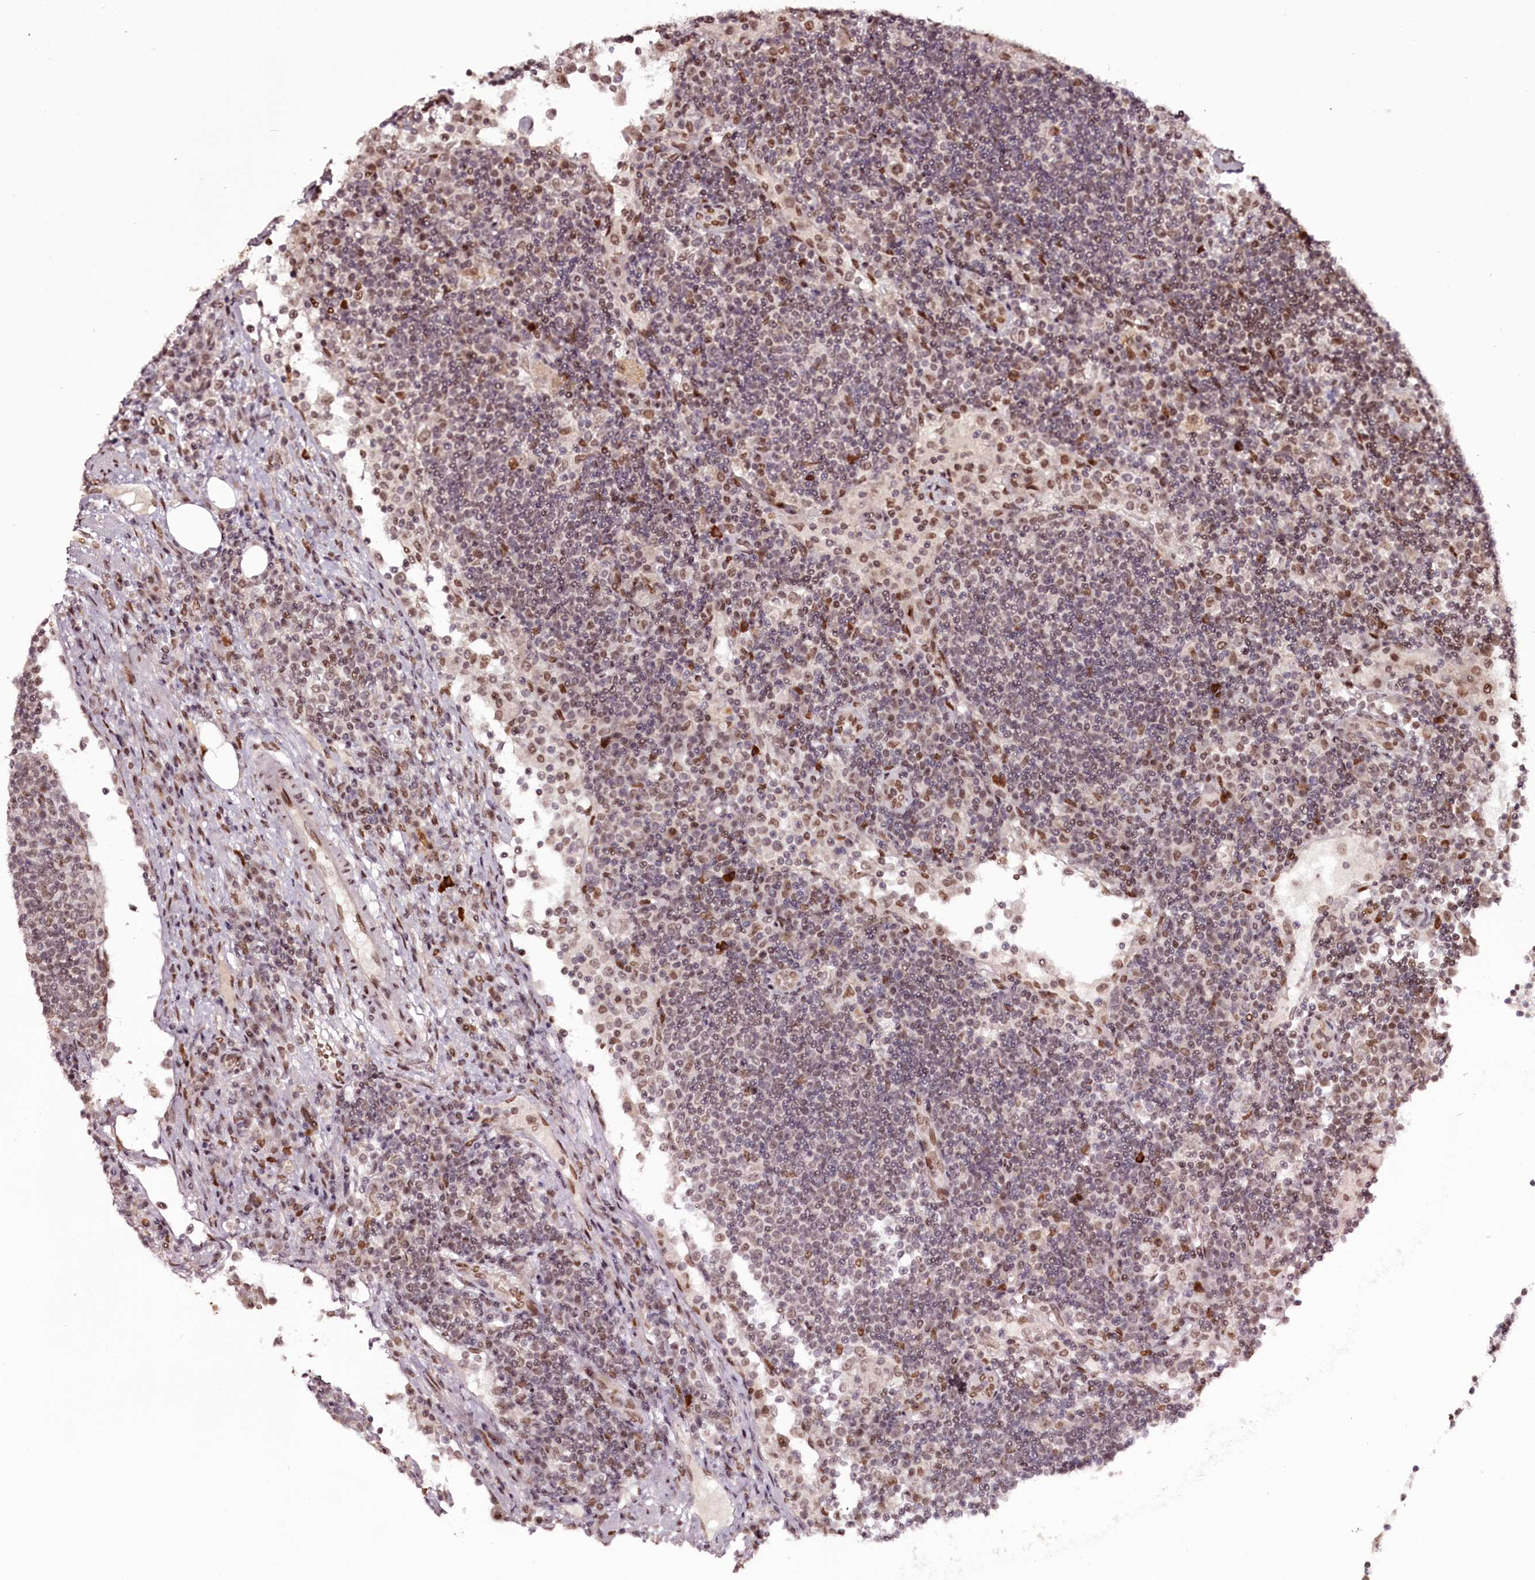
{"staining": {"intensity": "moderate", "quantity": "25%-75%", "location": "nuclear"}, "tissue": "lymph node", "cell_type": "Non-germinal center cells", "image_type": "normal", "snomed": [{"axis": "morphology", "description": "Normal tissue, NOS"}, {"axis": "topography", "description": "Lymph node"}], "caption": "Moderate nuclear protein positivity is present in about 25%-75% of non-germinal center cells in lymph node. (DAB IHC with brightfield microscopy, high magnification).", "gene": "THYN1", "patient": {"sex": "female", "age": 53}}